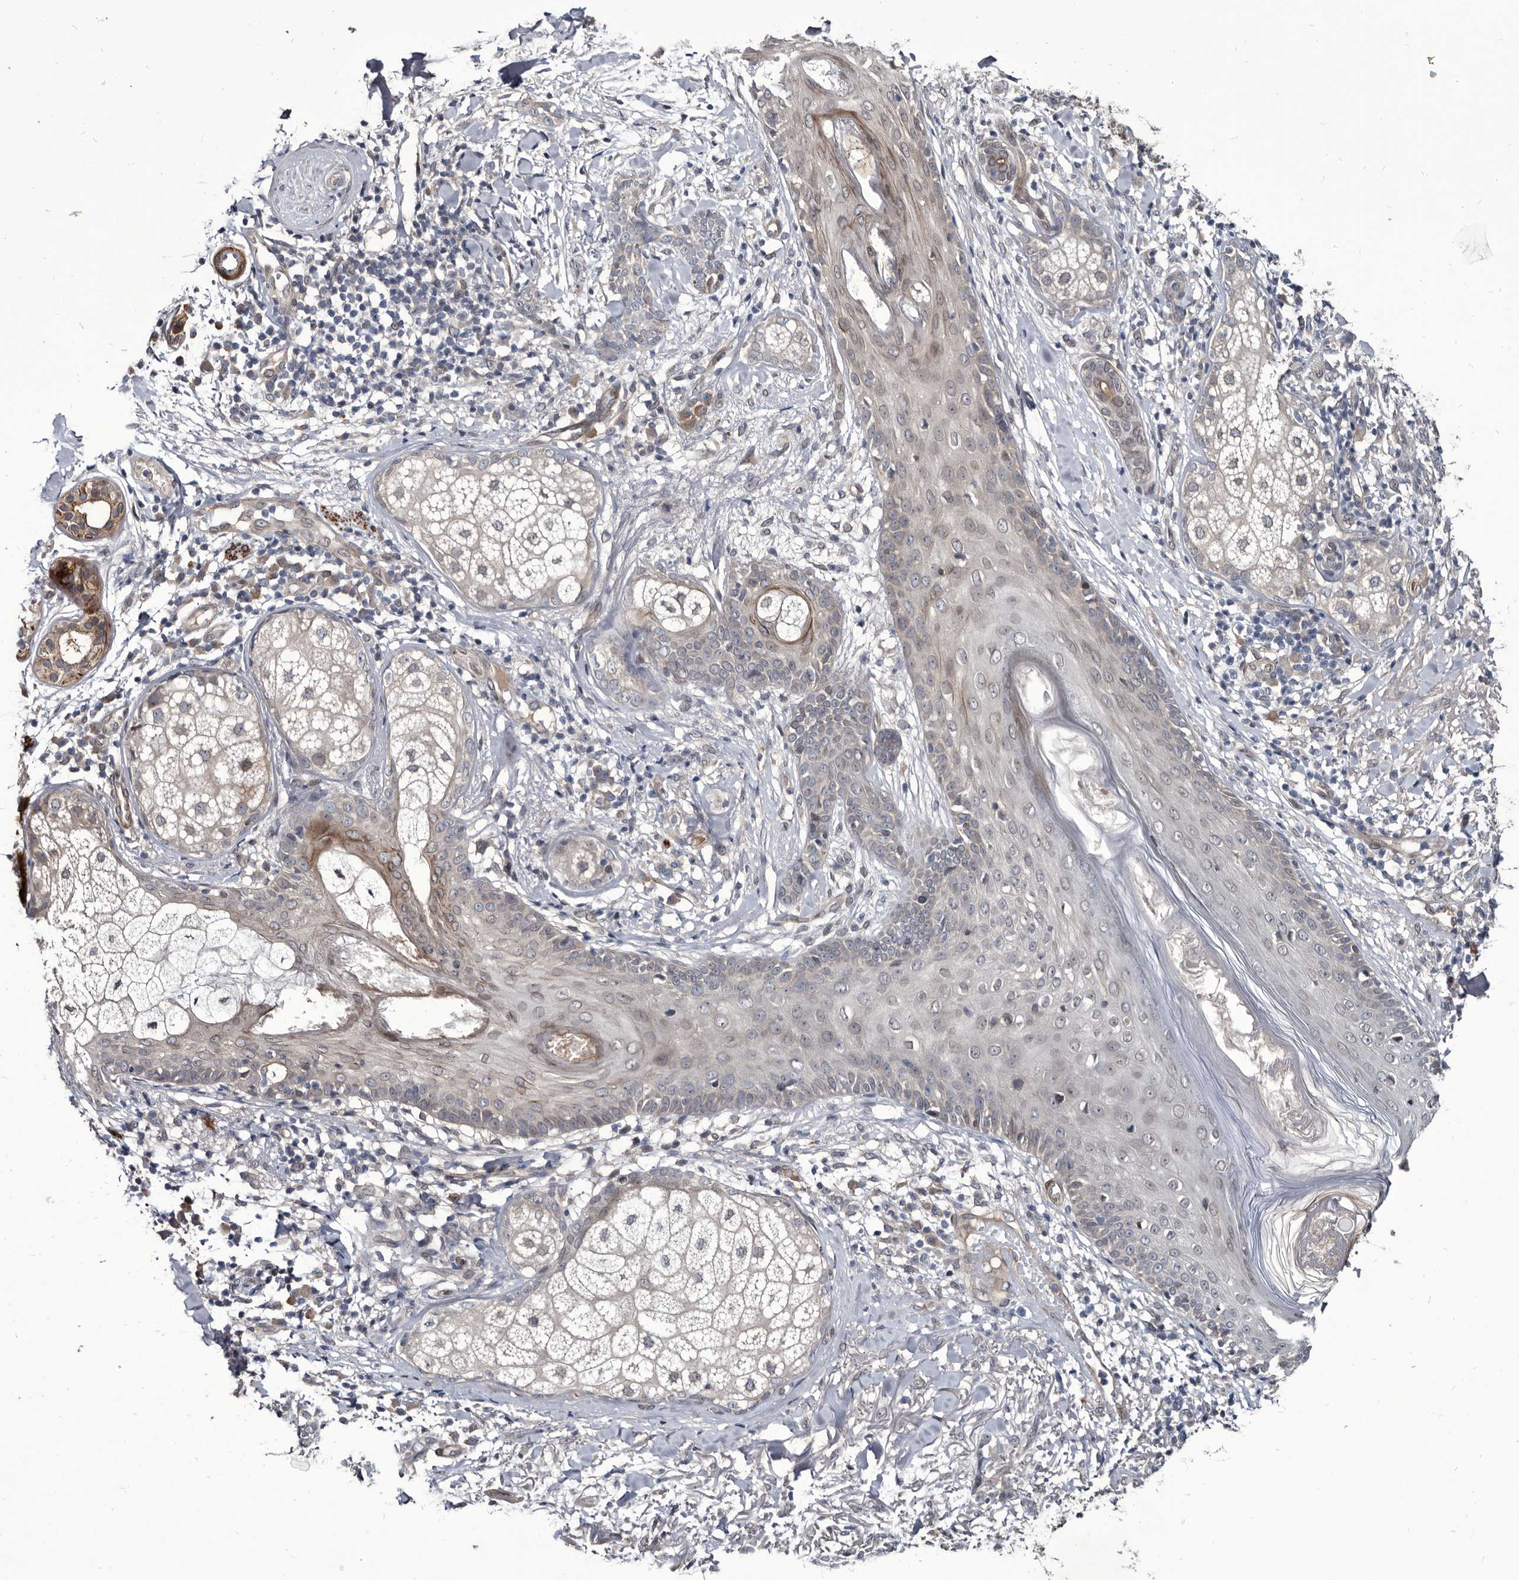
{"staining": {"intensity": "negative", "quantity": "none", "location": "none"}, "tissue": "skin cancer", "cell_type": "Tumor cells", "image_type": "cancer", "snomed": [{"axis": "morphology", "description": "Basal cell carcinoma"}, {"axis": "topography", "description": "Skin"}], "caption": "IHC of basal cell carcinoma (skin) shows no expression in tumor cells.", "gene": "PROM1", "patient": {"sex": "male", "age": 85}}